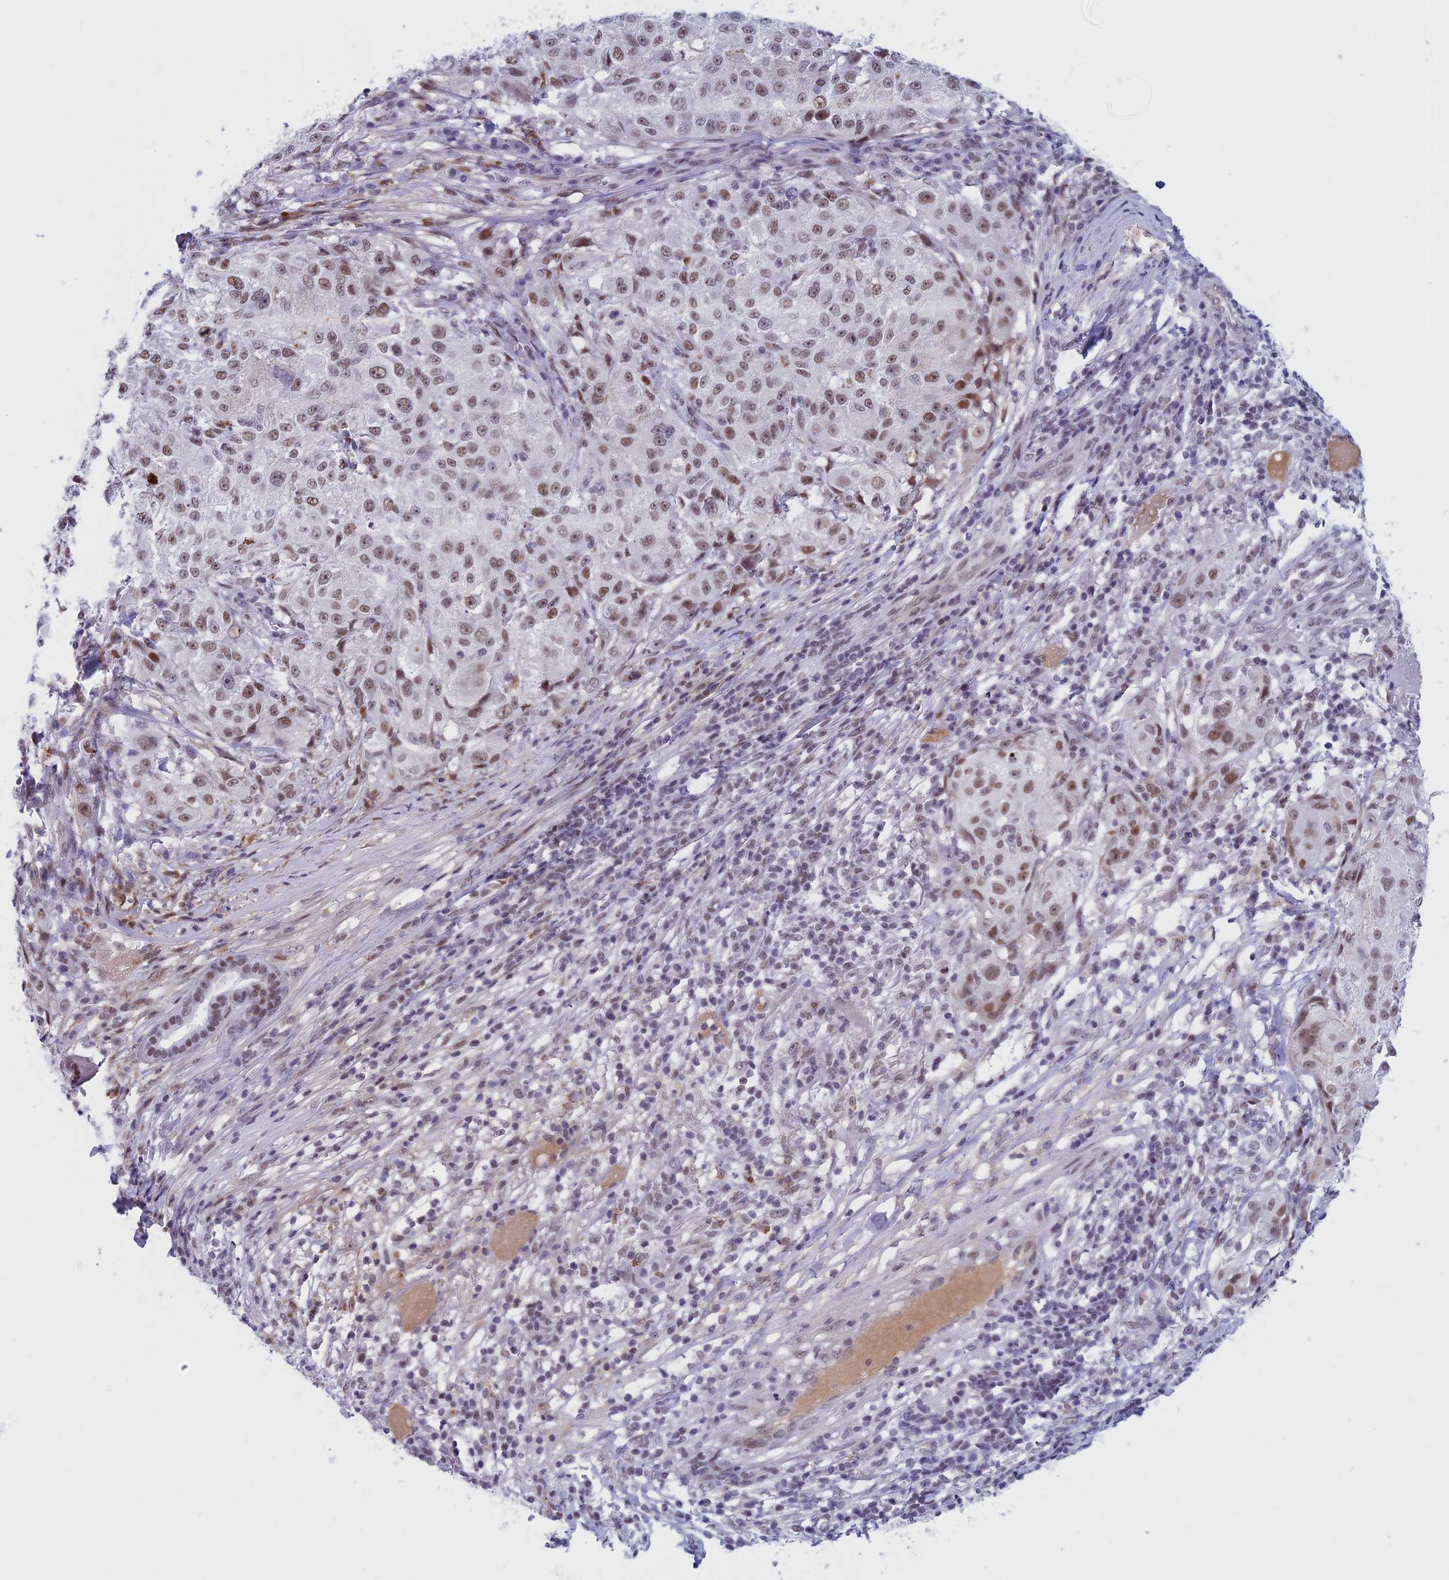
{"staining": {"intensity": "moderate", "quantity": ">75%", "location": "nuclear"}, "tissue": "melanoma", "cell_type": "Tumor cells", "image_type": "cancer", "snomed": [{"axis": "morphology", "description": "Necrosis, NOS"}, {"axis": "morphology", "description": "Malignant melanoma, NOS"}, {"axis": "topography", "description": "Skin"}], "caption": "High-power microscopy captured an immunohistochemistry (IHC) histopathology image of melanoma, revealing moderate nuclear positivity in about >75% of tumor cells. (Brightfield microscopy of DAB IHC at high magnification).", "gene": "ASH2L", "patient": {"sex": "female", "age": 87}}